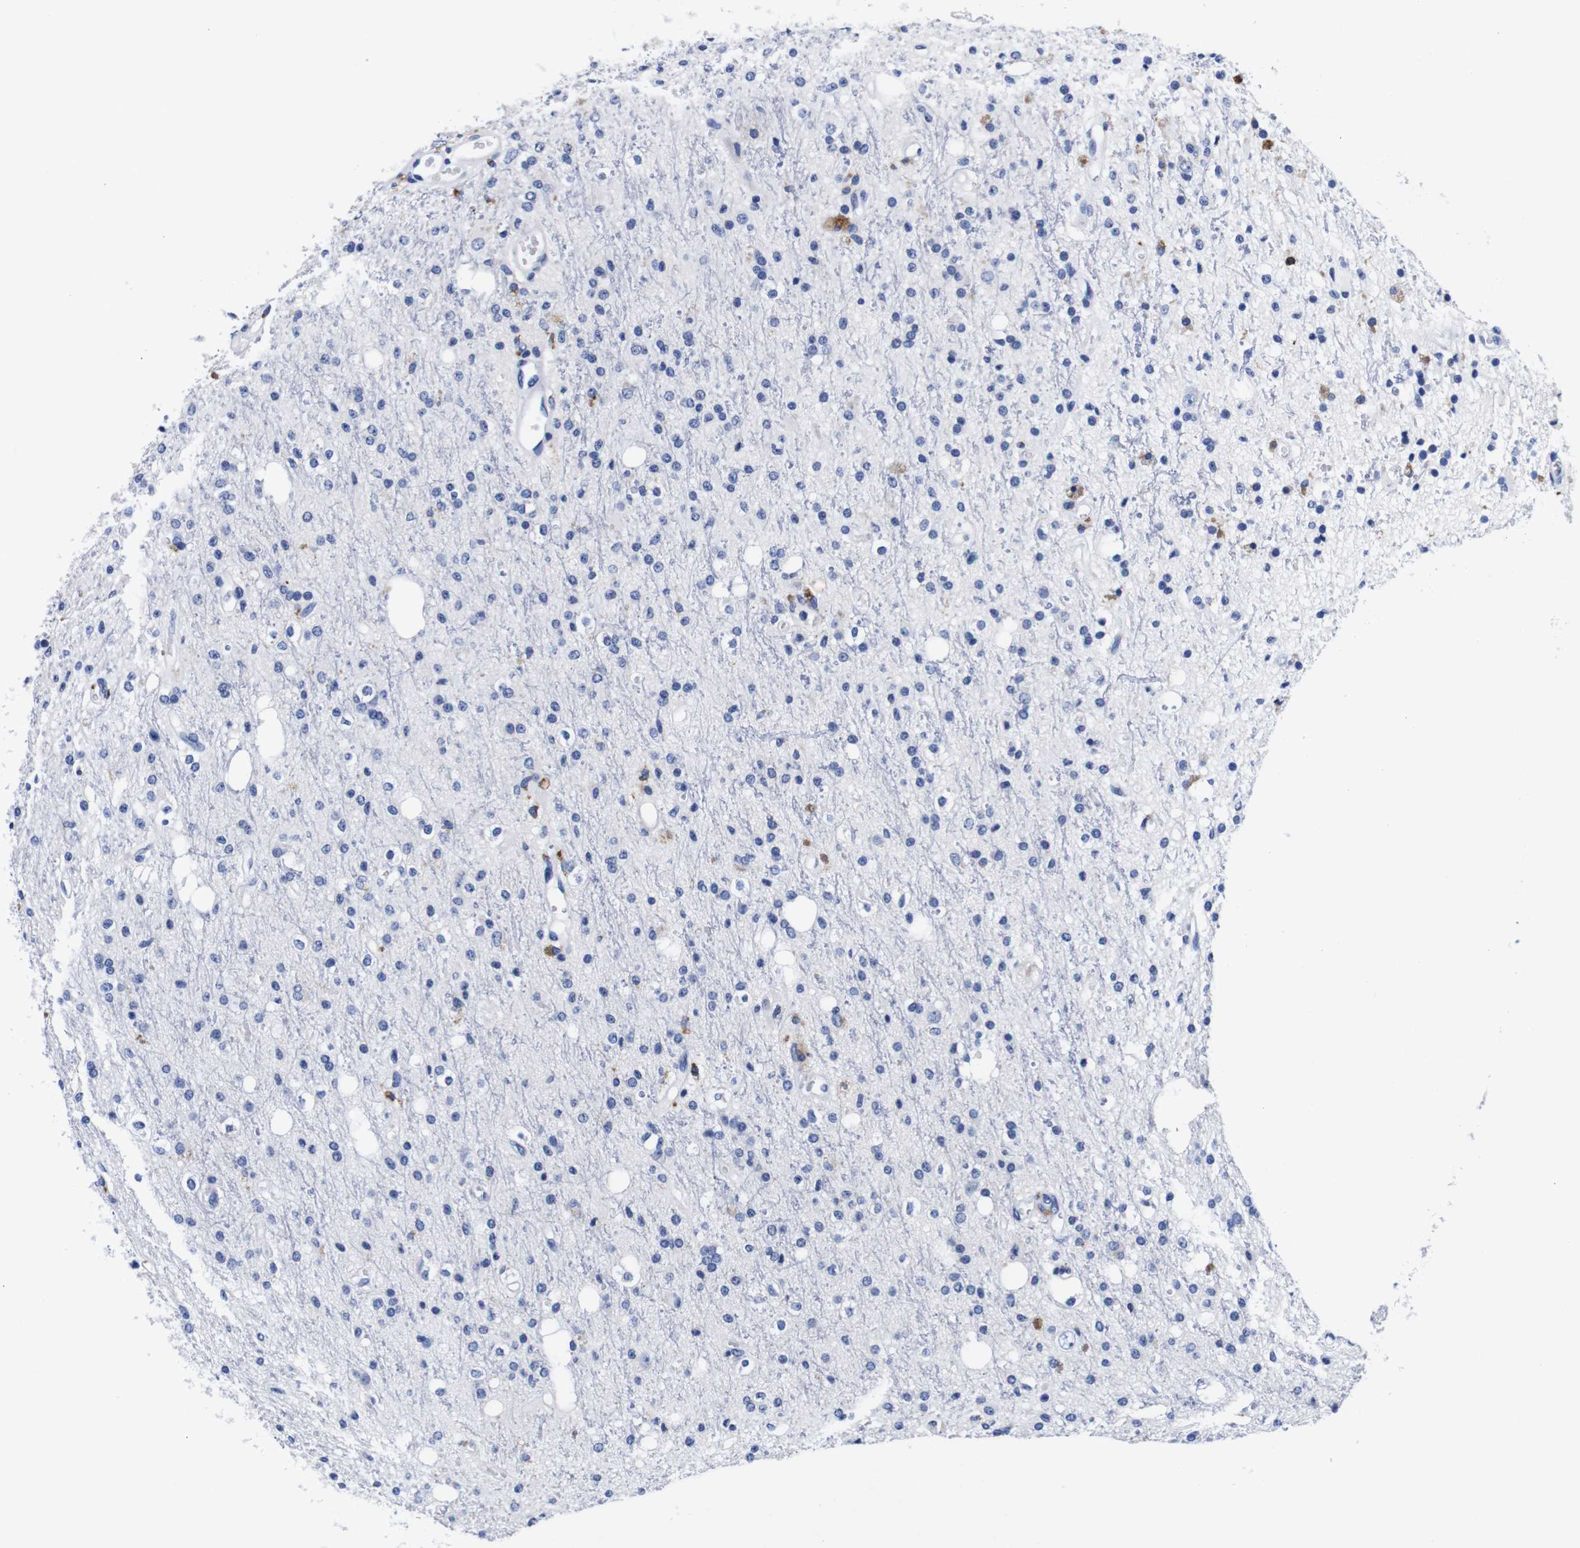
{"staining": {"intensity": "negative", "quantity": "none", "location": "none"}, "tissue": "glioma", "cell_type": "Tumor cells", "image_type": "cancer", "snomed": [{"axis": "morphology", "description": "Glioma, malignant, High grade"}, {"axis": "topography", "description": "Brain"}], "caption": "This micrograph is of high-grade glioma (malignant) stained with immunohistochemistry to label a protein in brown with the nuclei are counter-stained blue. There is no positivity in tumor cells. (Brightfield microscopy of DAB immunohistochemistry at high magnification).", "gene": "HLA-DMB", "patient": {"sex": "male", "age": 47}}